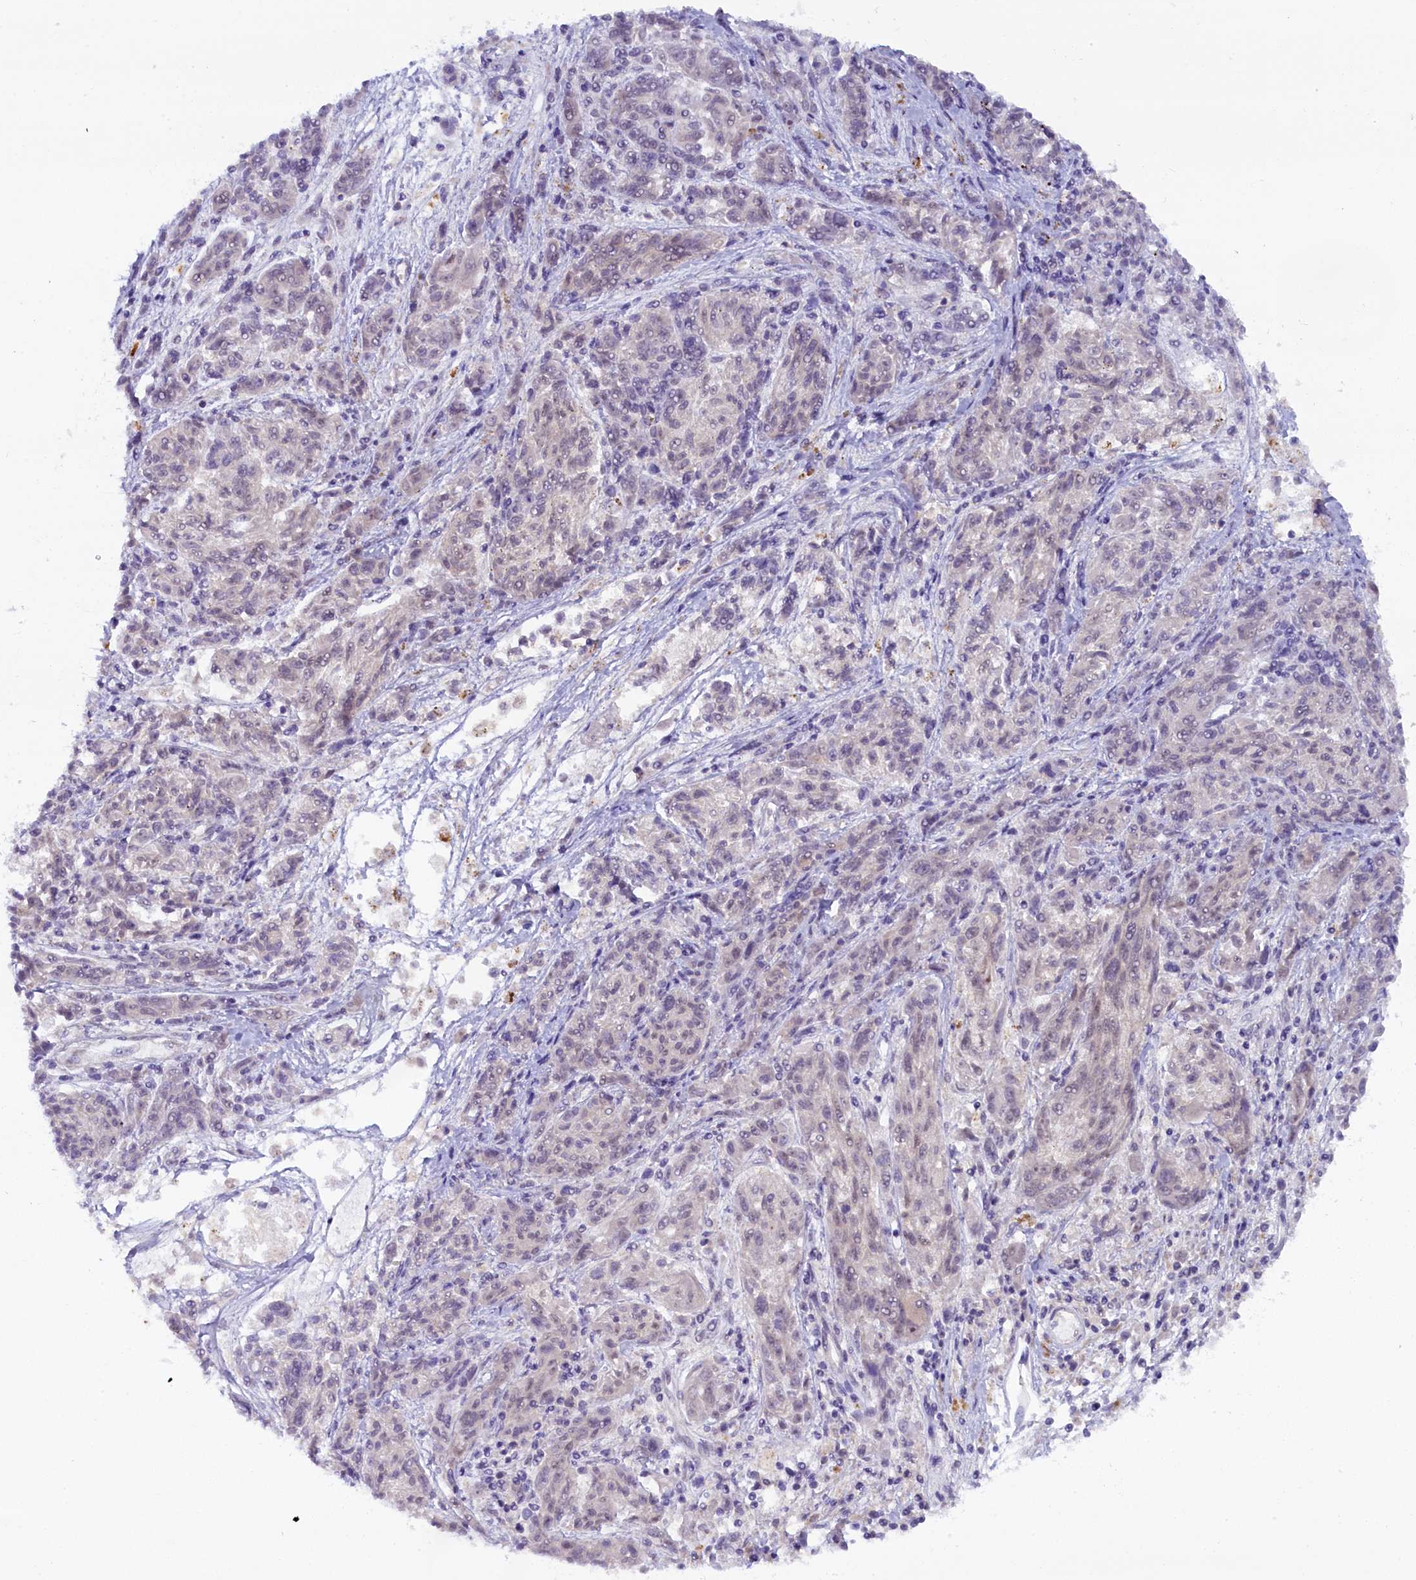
{"staining": {"intensity": "weak", "quantity": "<25%", "location": "nuclear"}, "tissue": "melanoma", "cell_type": "Tumor cells", "image_type": "cancer", "snomed": [{"axis": "morphology", "description": "Malignant melanoma, NOS"}, {"axis": "topography", "description": "Skin"}], "caption": "Immunohistochemistry of malignant melanoma exhibits no positivity in tumor cells.", "gene": "CRAMP1", "patient": {"sex": "male", "age": 53}}